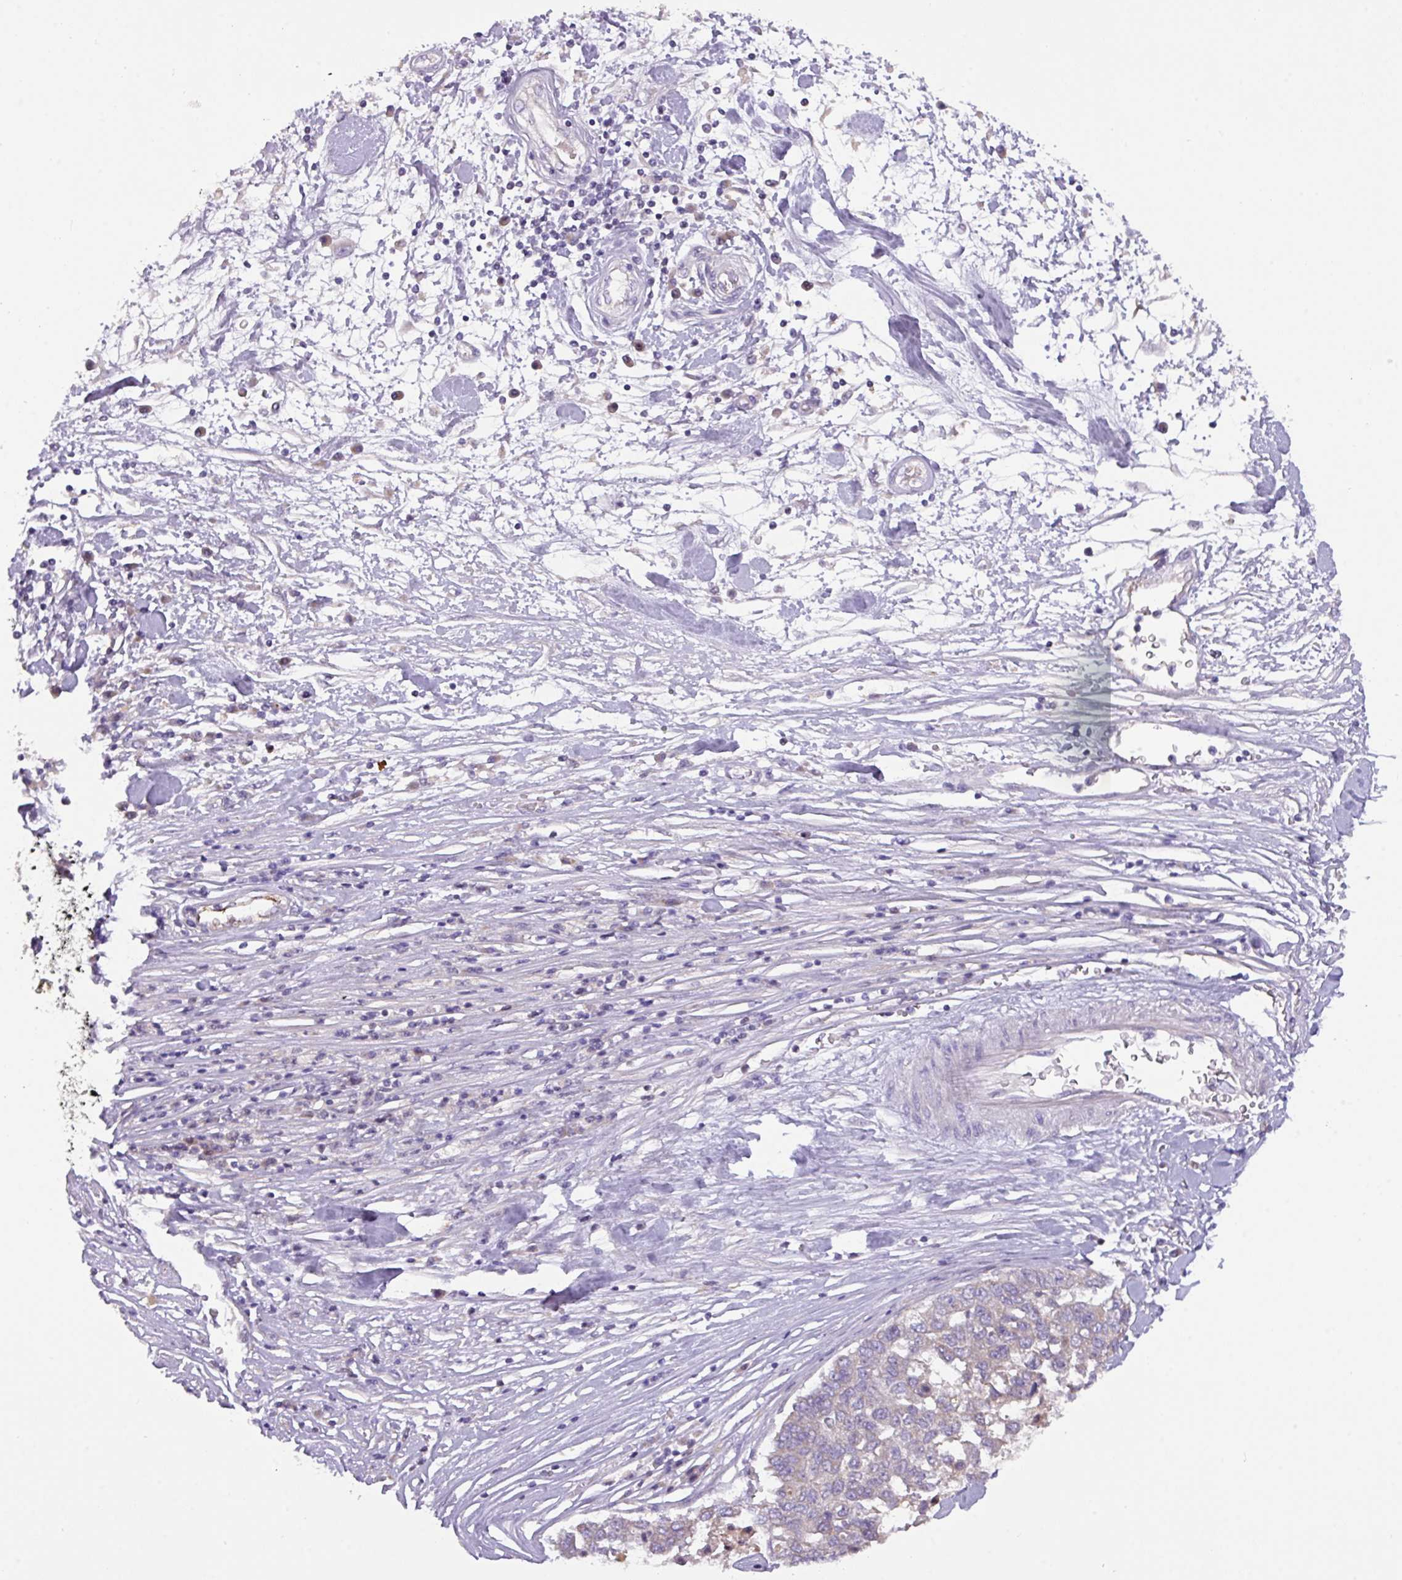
{"staining": {"intensity": "negative", "quantity": "none", "location": "none"}, "tissue": "pancreatic cancer", "cell_type": "Tumor cells", "image_type": "cancer", "snomed": [{"axis": "morphology", "description": "Adenocarcinoma, NOS"}, {"axis": "topography", "description": "Pancreas"}], "caption": "This is a photomicrograph of IHC staining of pancreatic cancer (adenocarcinoma), which shows no positivity in tumor cells. (DAB IHC, high magnification).", "gene": "ZNF394", "patient": {"sex": "female", "age": 61}}